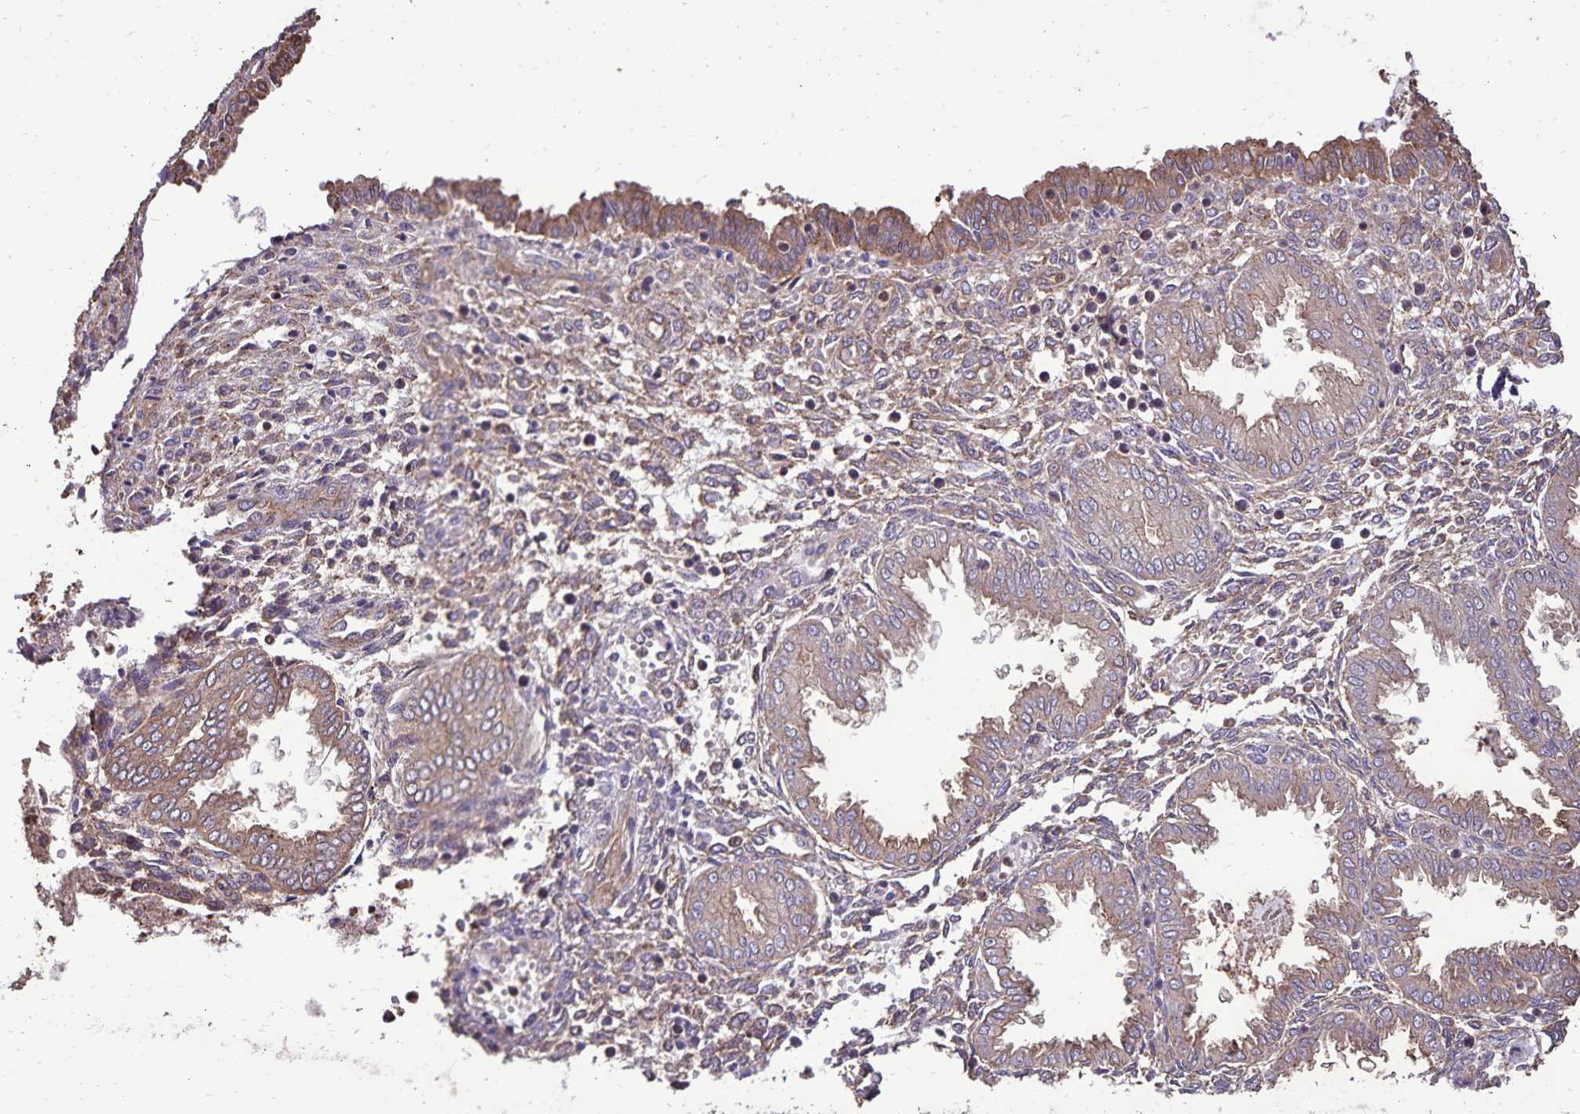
{"staining": {"intensity": "weak", "quantity": "<25%", "location": "cytoplasmic/membranous"}, "tissue": "endometrium", "cell_type": "Cells in endometrial stroma", "image_type": "normal", "snomed": [{"axis": "morphology", "description": "Normal tissue, NOS"}, {"axis": "topography", "description": "Endometrium"}], "caption": "Immunohistochemistry image of unremarkable endometrium stained for a protein (brown), which displays no positivity in cells in endometrial stroma.", "gene": "CHMP1B", "patient": {"sex": "female", "age": 33}}